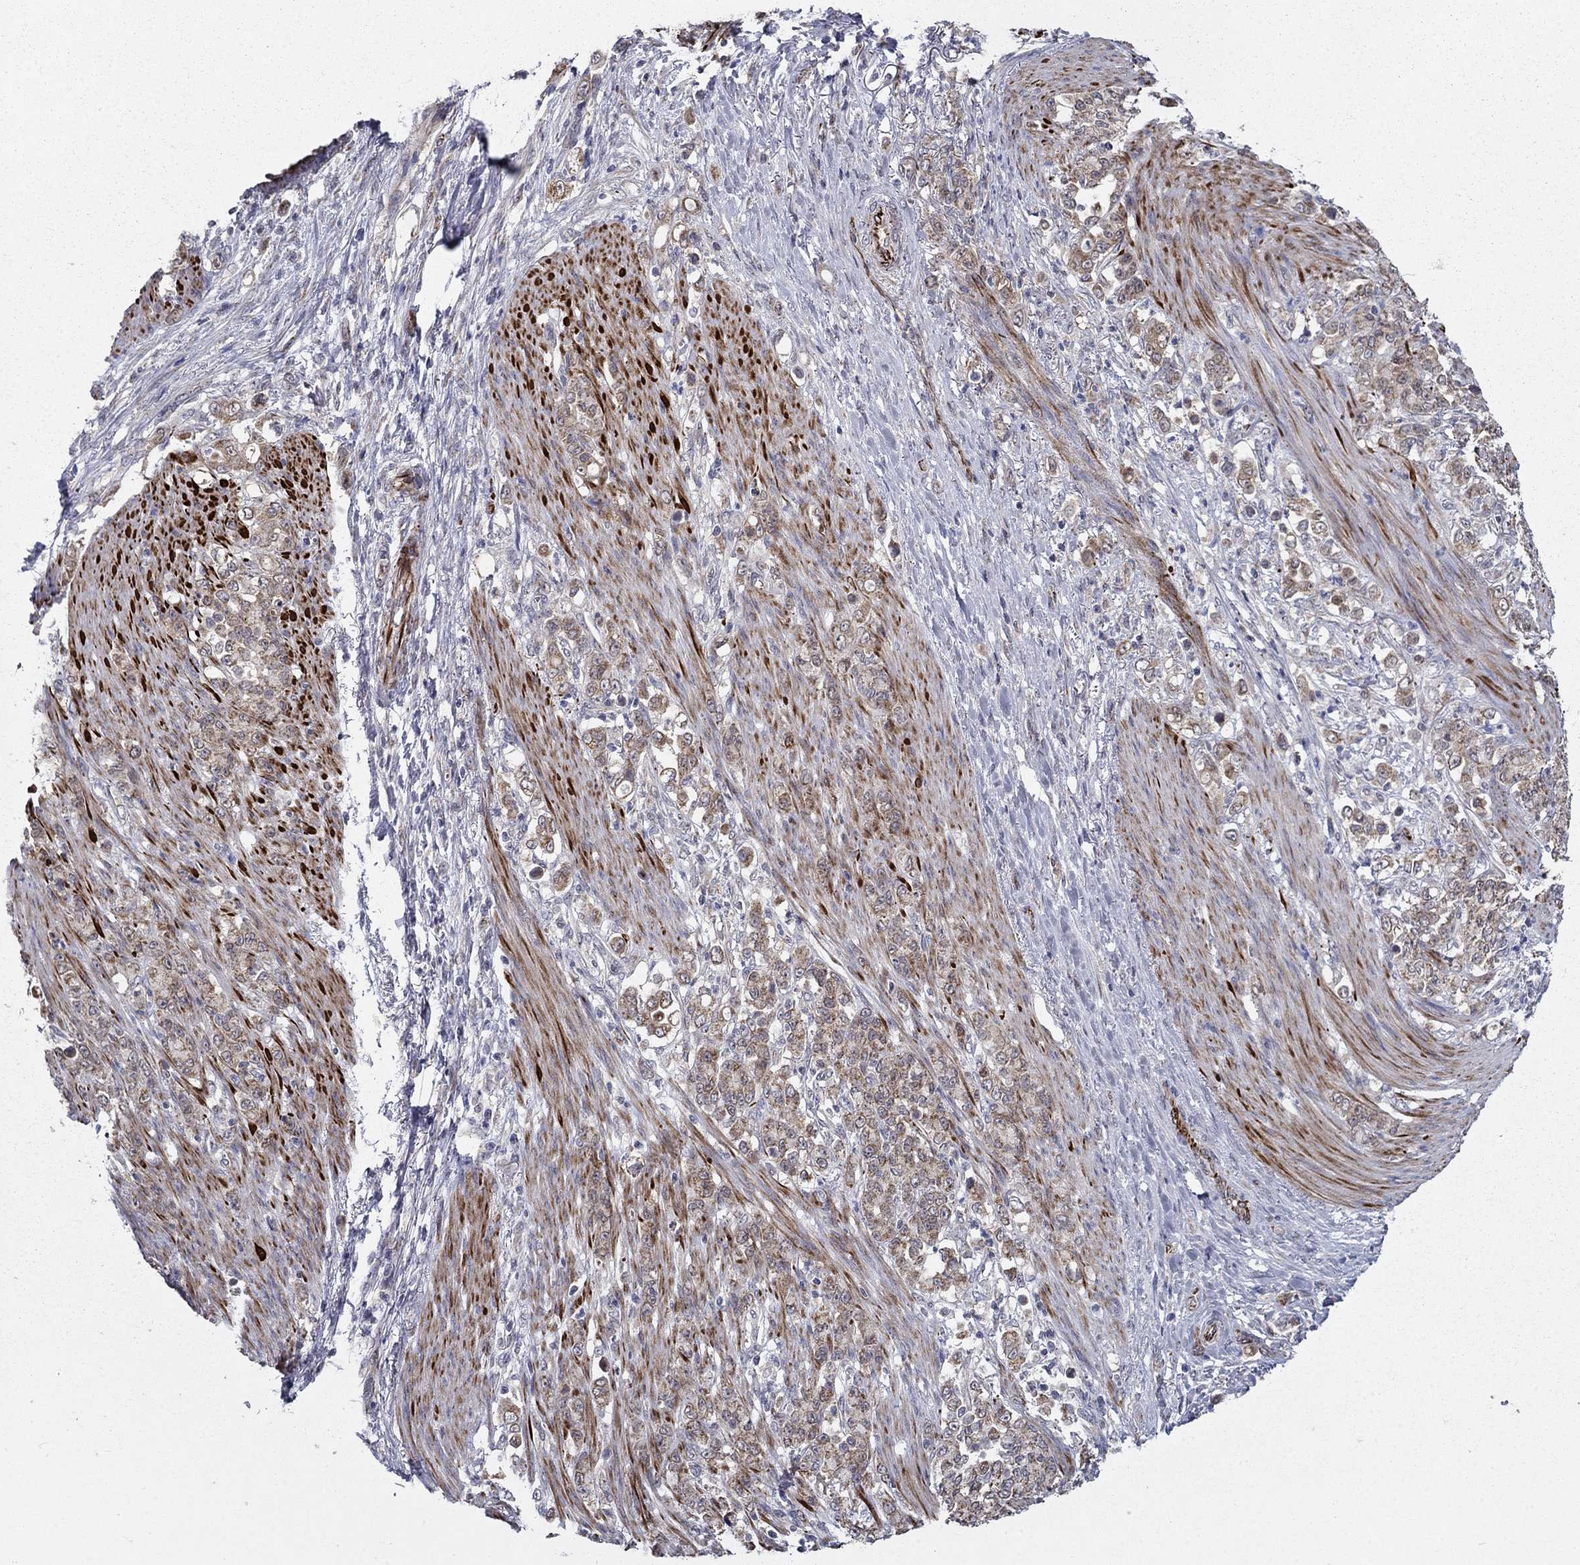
{"staining": {"intensity": "weak", "quantity": ">75%", "location": "cytoplasmic/membranous"}, "tissue": "stomach cancer", "cell_type": "Tumor cells", "image_type": "cancer", "snomed": [{"axis": "morphology", "description": "Adenocarcinoma, NOS"}, {"axis": "topography", "description": "Stomach"}], "caption": "Immunohistochemistry (IHC) micrograph of neoplastic tissue: stomach cancer (adenocarcinoma) stained using immunohistochemistry (IHC) demonstrates low levels of weak protein expression localized specifically in the cytoplasmic/membranous of tumor cells, appearing as a cytoplasmic/membranous brown color.", "gene": "LACTB2", "patient": {"sex": "female", "age": 79}}